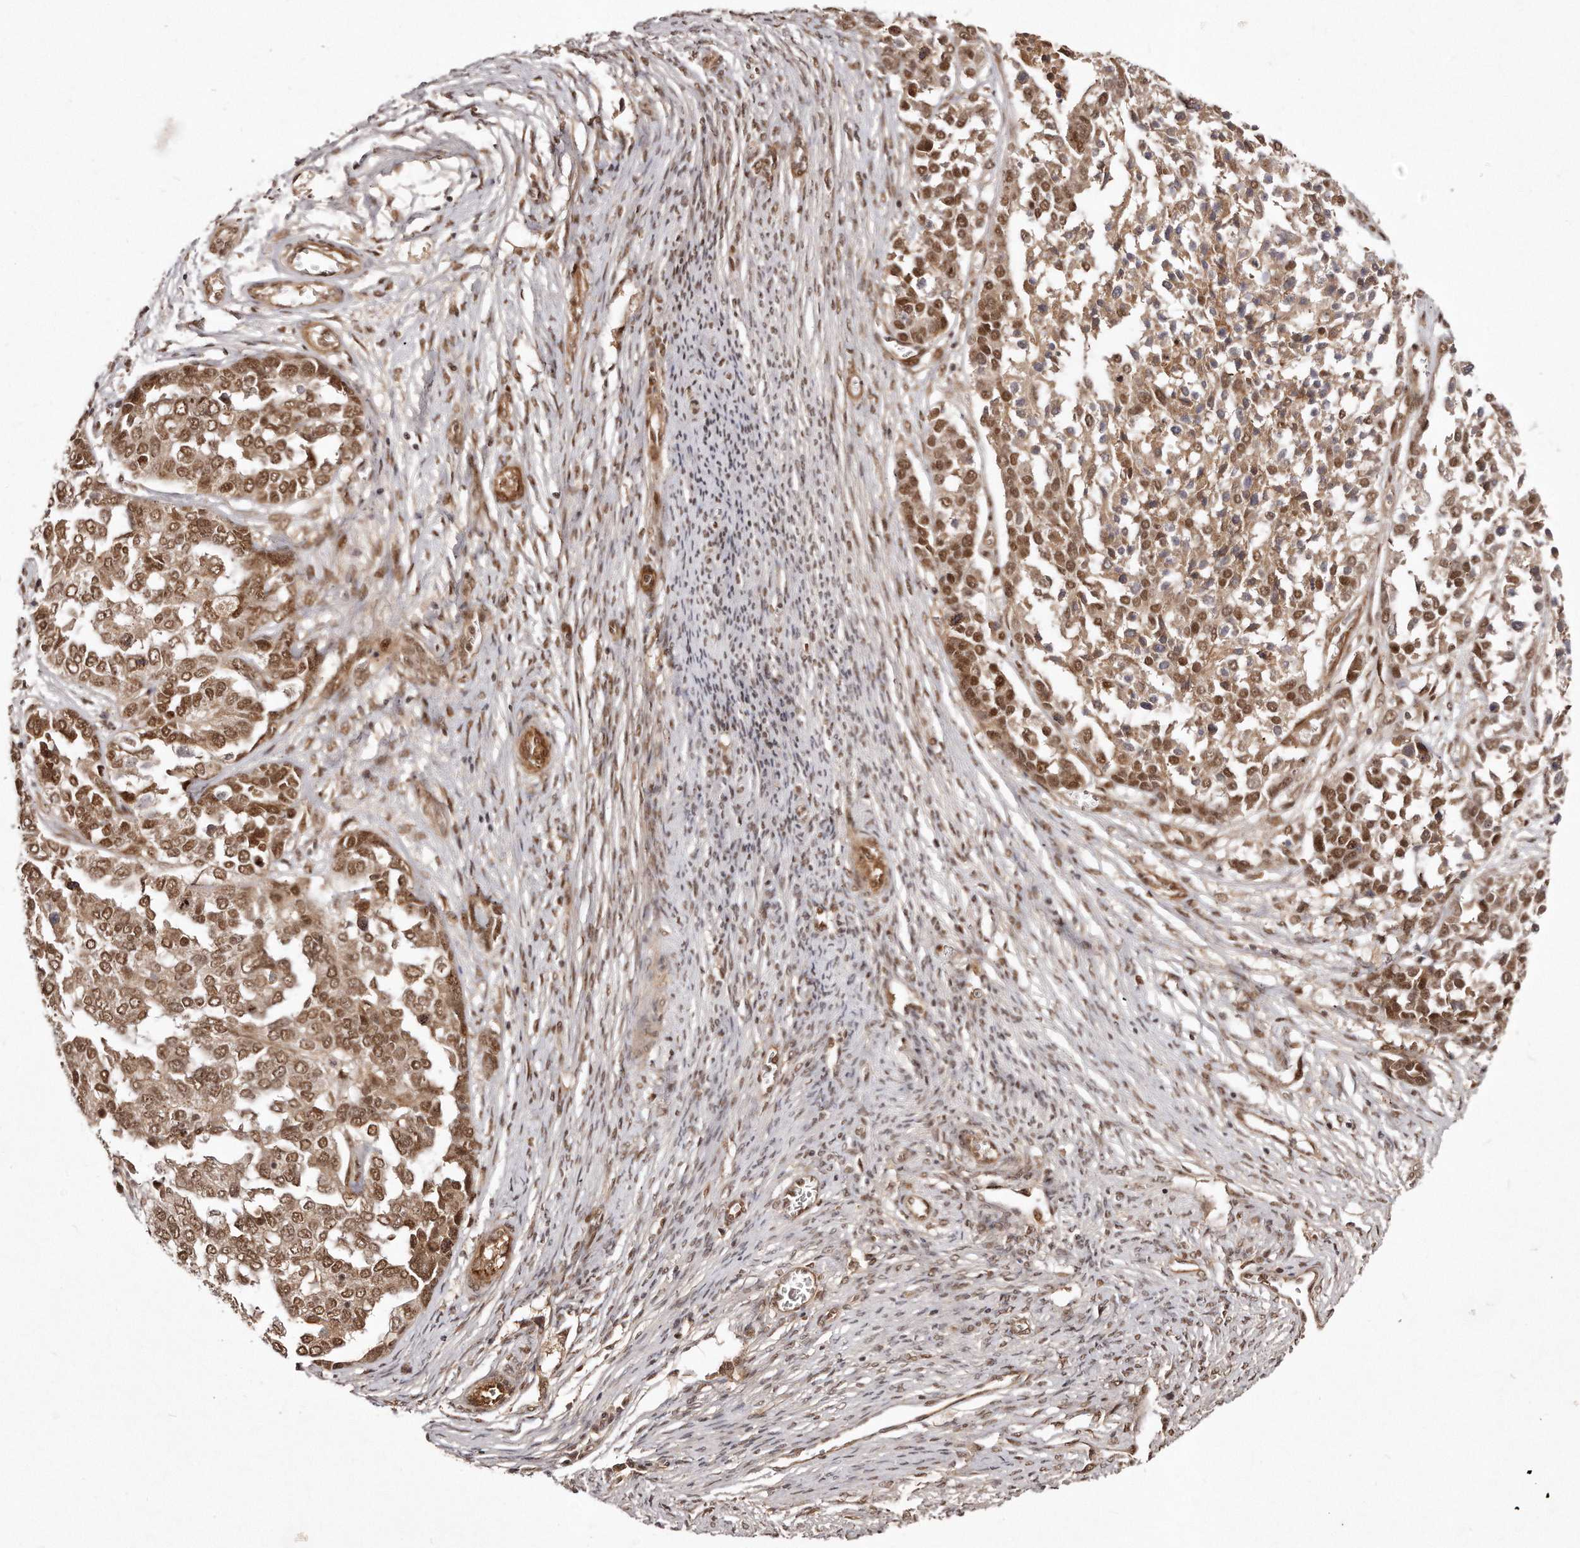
{"staining": {"intensity": "moderate", "quantity": ">75%", "location": "cytoplasmic/membranous,nuclear"}, "tissue": "ovarian cancer", "cell_type": "Tumor cells", "image_type": "cancer", "snomed": [{"axis": "morphology", "description": "Cystadenocarcinoma, serous, NOS"}, {"axis": "topography", "description": "Ovary"}], "caption": "Immunohistochemical staining of human ovarian serous cystadenocarcinoma demonstrates moderate cytoplasmic/membranous and nuclear protein expression in about >75% of tumor cells.", "gene": "SOX4", "patient": {"sex": "female", "age": 44}}